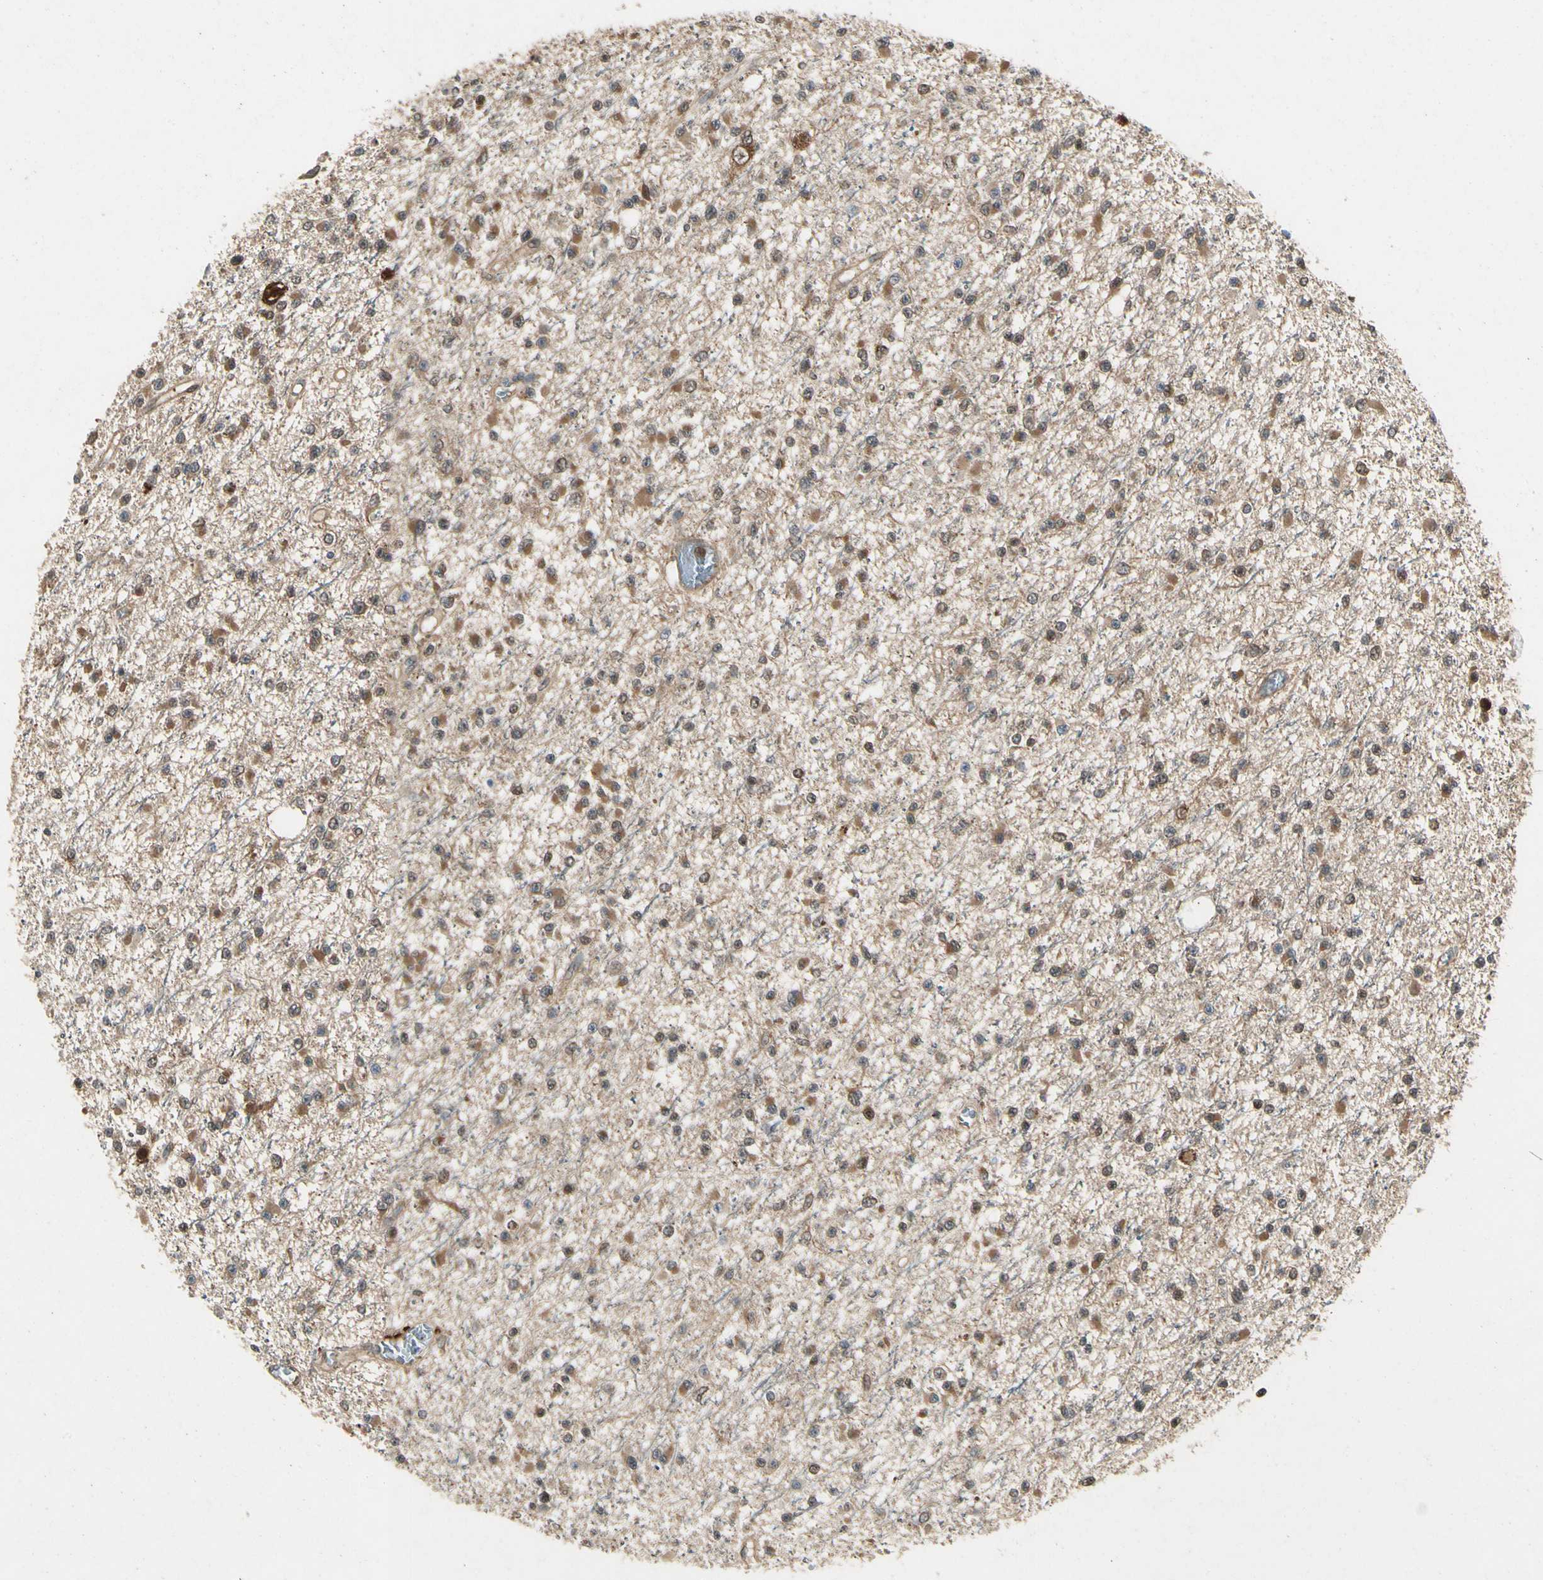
{"staining": {"intensity": "moderate", "quantity": ">75%", "location": "cytoplasmic/membranous"}, "tissue": "glioma", "cell_type": "Tumor cells", "image_type": "cancer", "snomed": [{"axis": "morphology", "description": "Glioma, malignant, Low grade"}, {"axis": "topography", "description": "Brain"}], "caption": "Approximately >75% of tumor cells in human glioma reveal moderate cytoplasmic/membranous protein positivity as visualized by brown immunohistochemical staining.", "gene": "YWHAQ", "patient": {"sex": "female", "age": 22}}